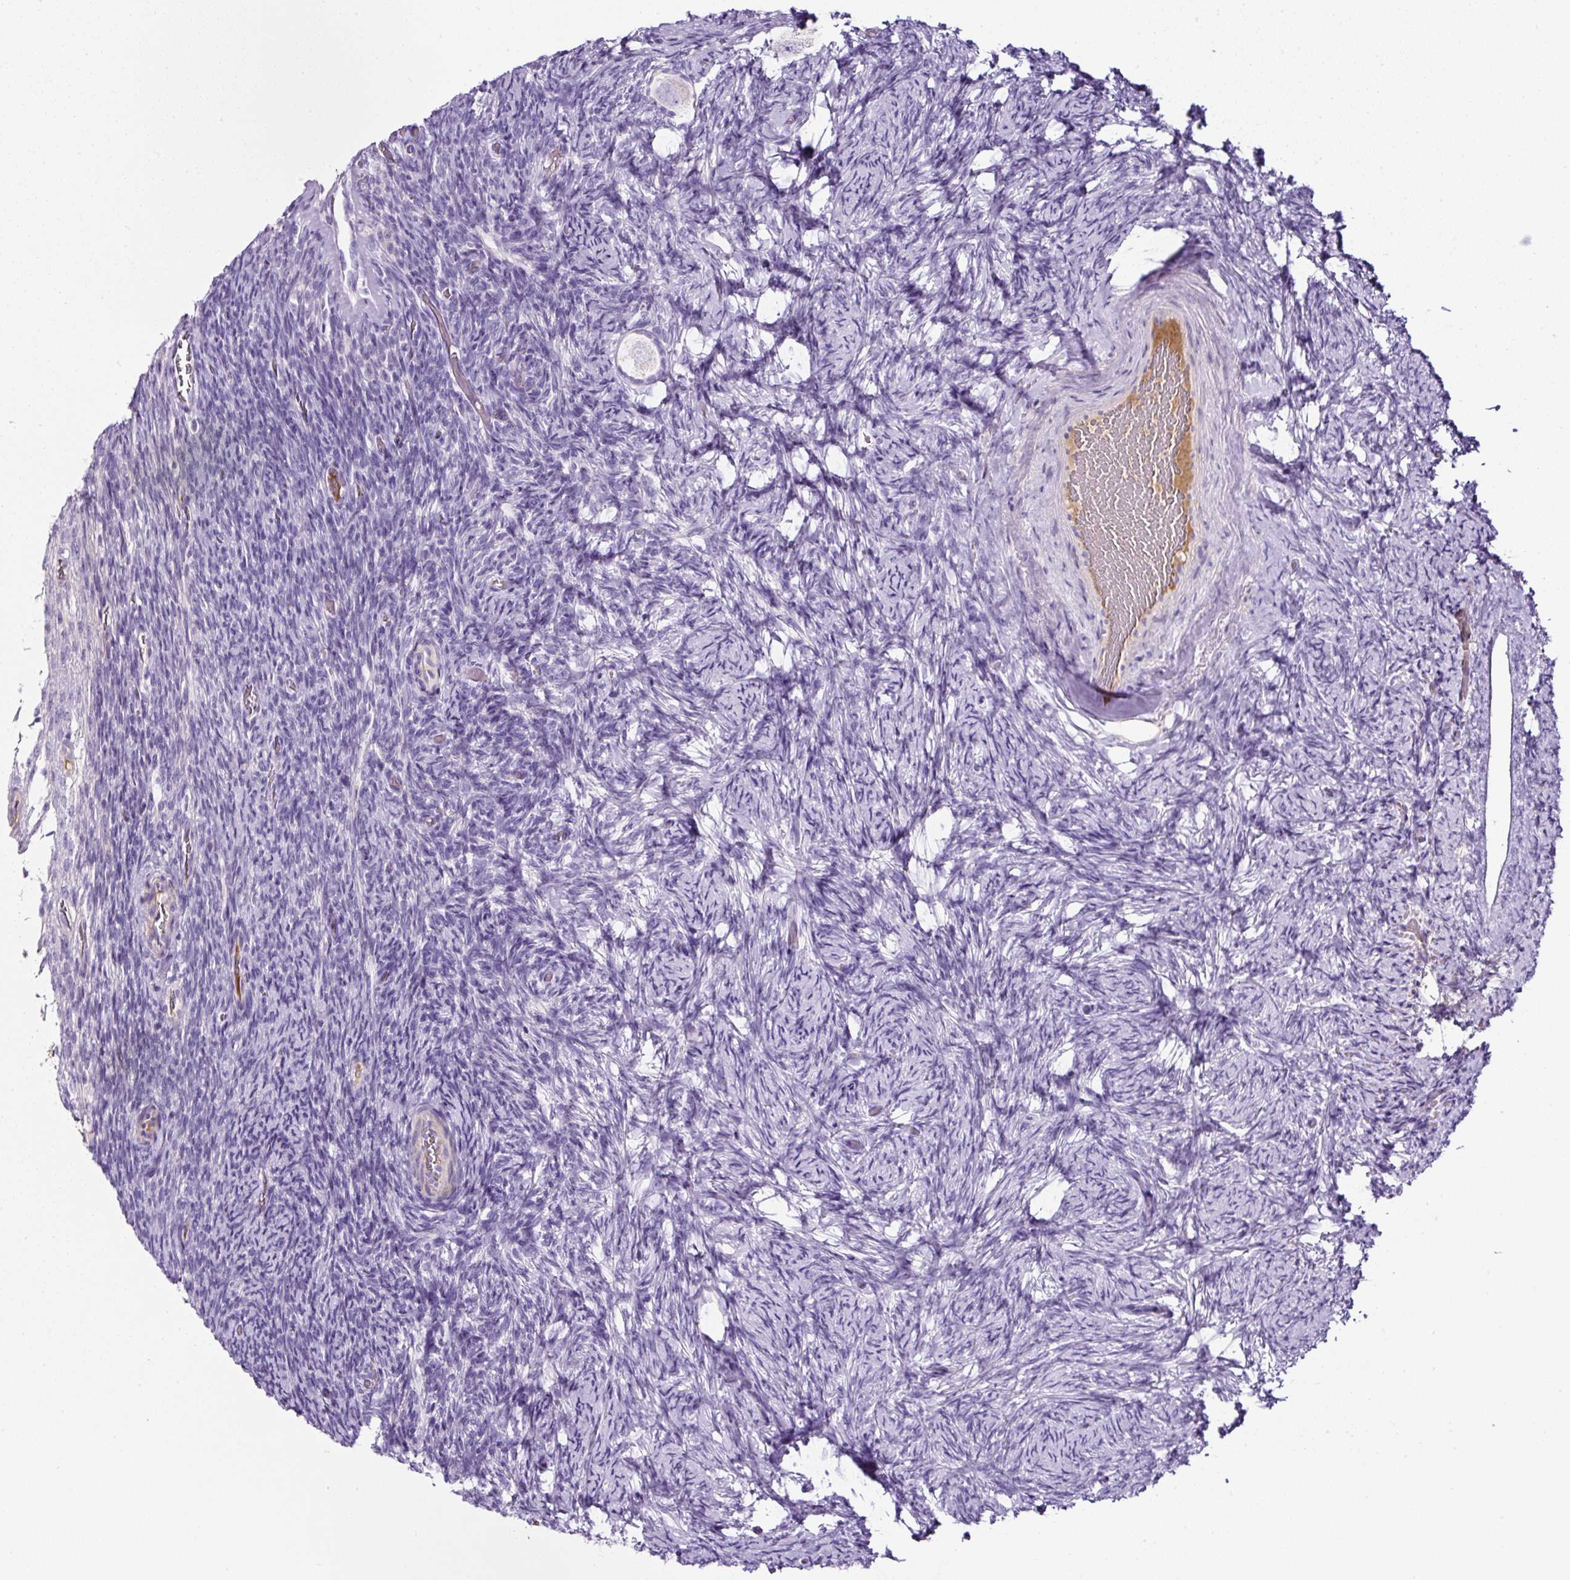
{"staining": {"intensity": "negative", "quantity": "none", "location": "none"}, "tissue": "ovary", "cell_type": "Follicle cells", "image_type": "normal", "snomed": [{"axis": "morphology", "description": "Normal tissue, NOS"}, {"axis": "topography", "description": "Ovary"}], "caption": "DAB (3,3'-diaminobenzidine) immunohistochemical staining of benign ovary exhibits no significant positivity in follicle cells.", "gene": "OR14A2", "patient": {"sex": "female", "age": 34}}